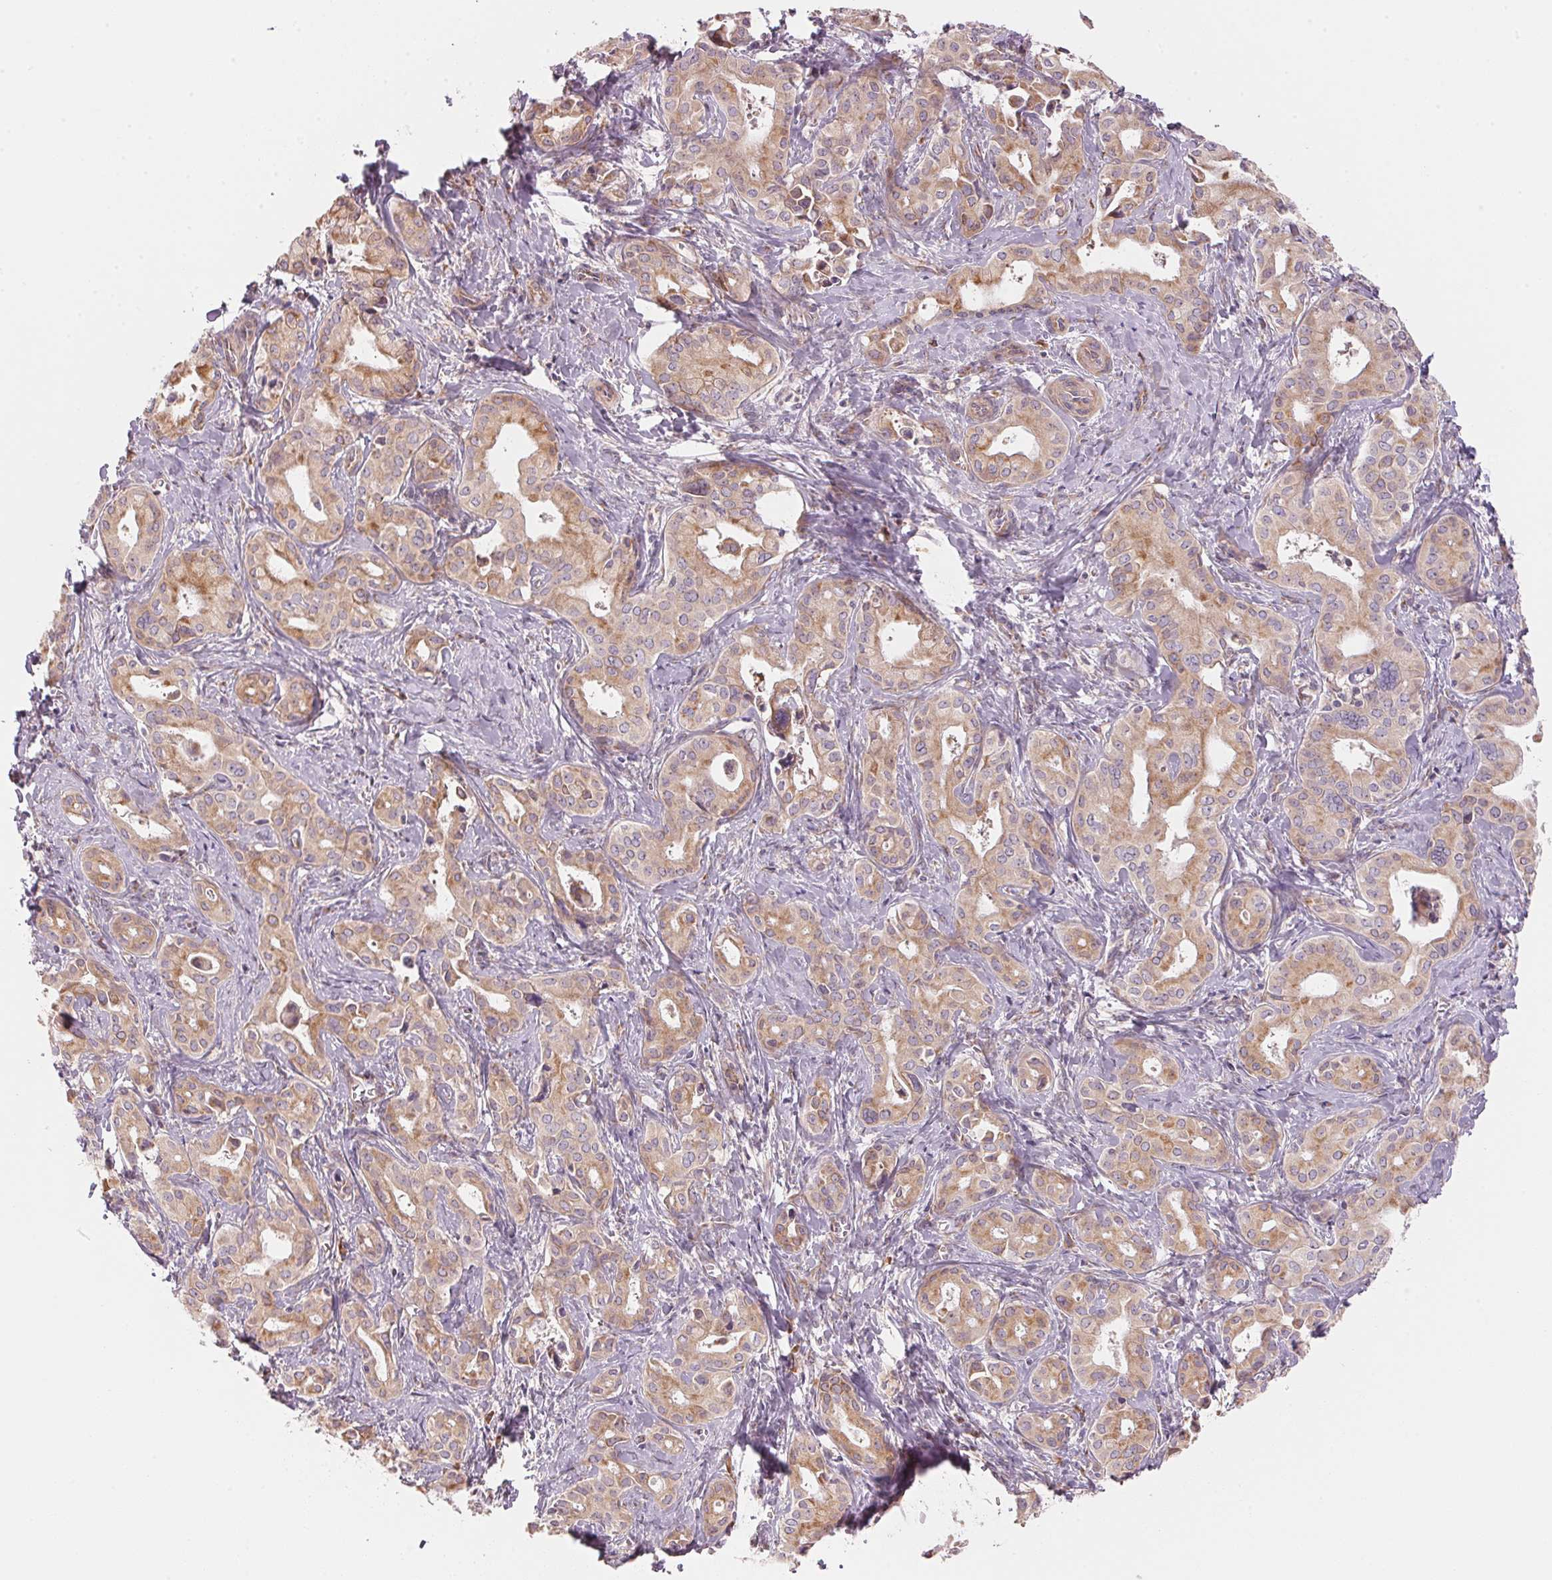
{"staining": {"intensity": "weak", "quantity": ">75%", "location": "cytoplasmic/membranous"}, "tissue": "liver cancer", "cell_type": "Tumor cells", "image_type": "cancer", "snomed": [{"axis": "morphology", "description": "Cholangiocarcinoma"}, {"axis": "topography", "description": "Liver"}], "caption": "Immunohistochemistry photomicrograph of neoplastic tissue: liver cancer (cholangiocarcinoma) stained using IHC displays low levels of weak protein expression localized specifically in the cytoplasmic/membranous of tumor cells, appearing as a cytoplasmic/membranous brown color.", "gene": "BLOC1S2", "patient": {"sex": "female", "age": 65}}